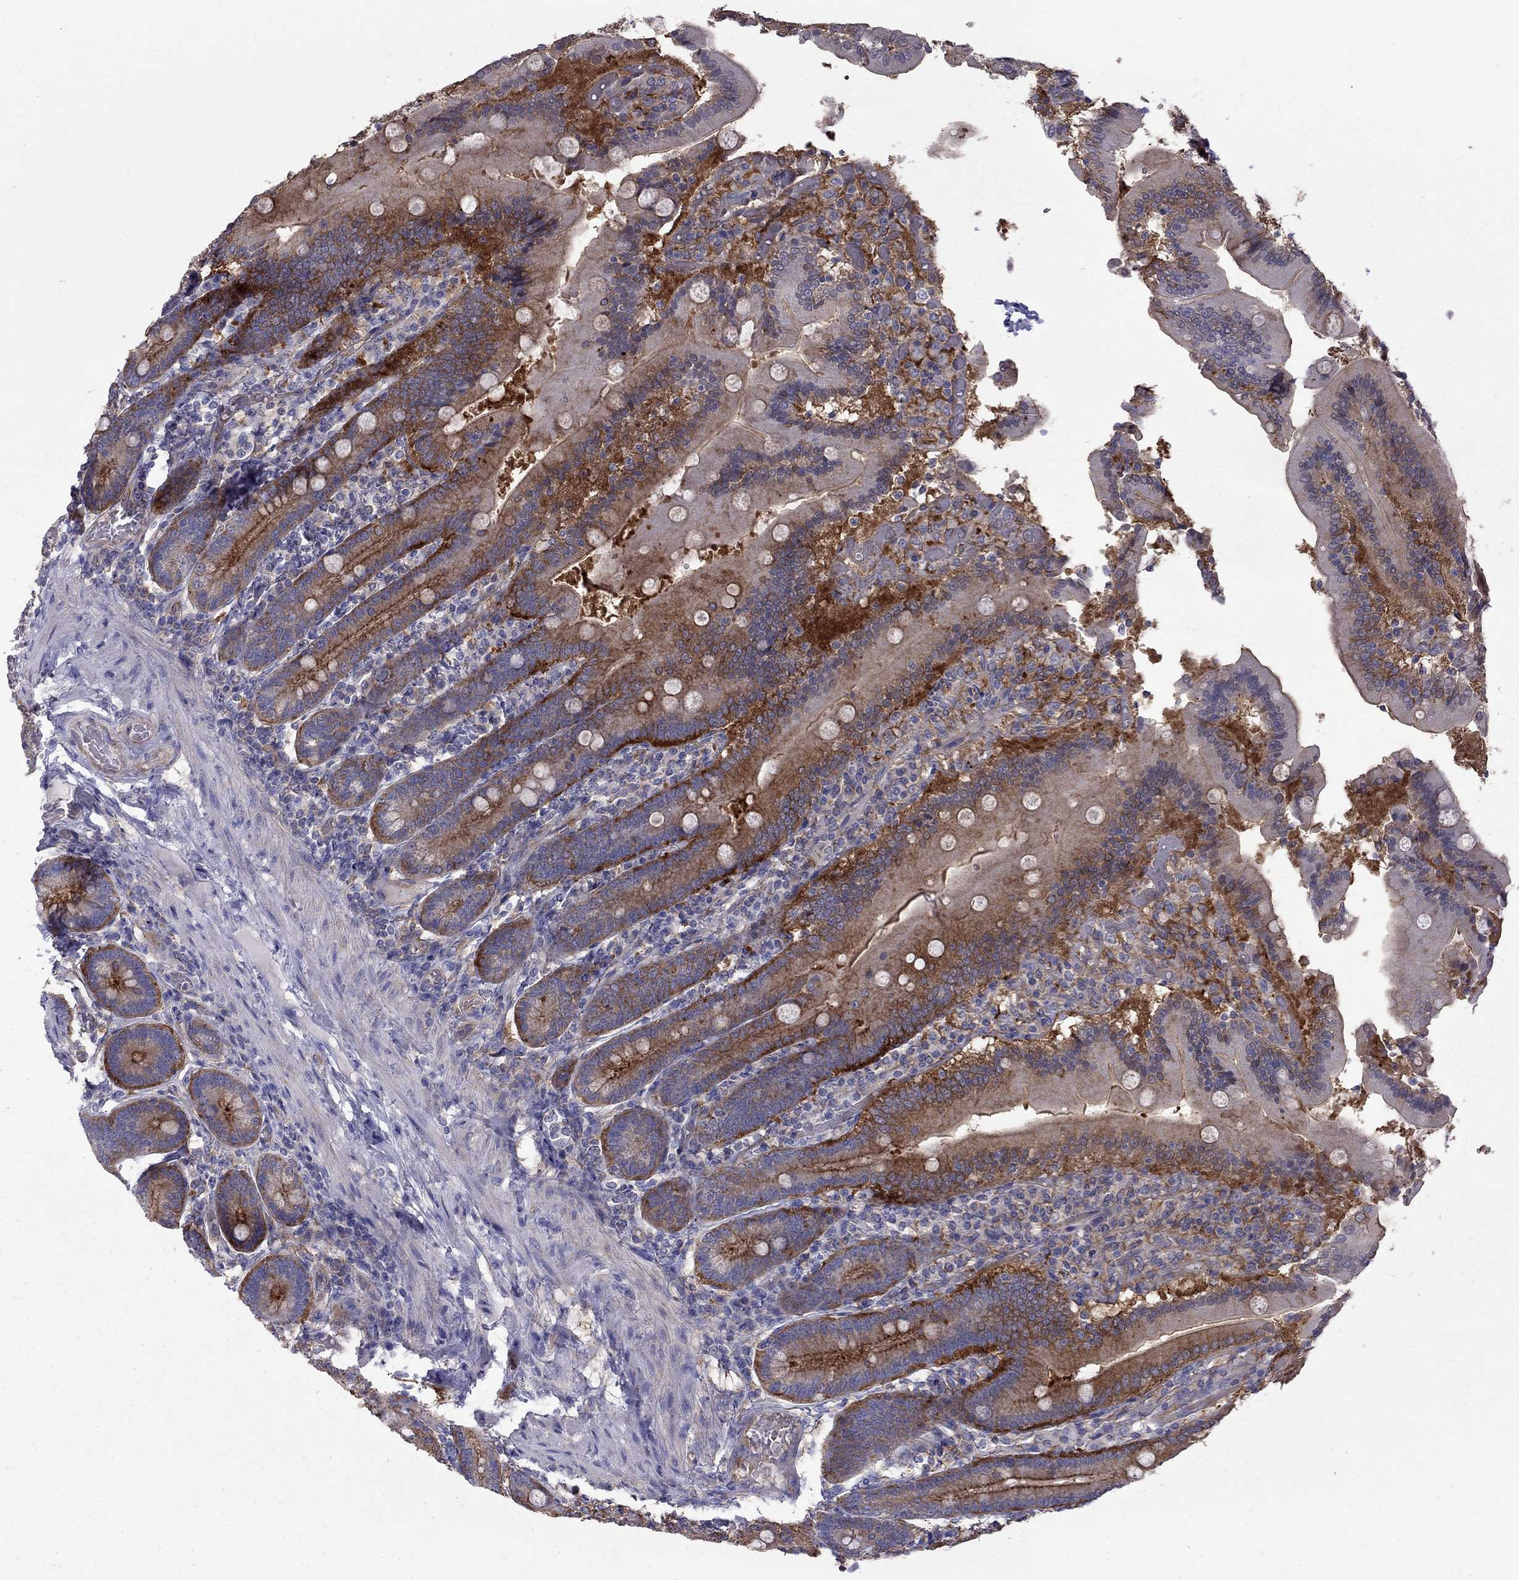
{"staining": {"intensity": "strong", "quantity": "25%-75%", "location": "cytoplasmic/membranous"}, "tissue": "duodenum", "cell_type": "Glandular cells", "image_type": "normal", "snomed": [{"axis": "morphology", "description": "Normal tissue, NOS"}, {"axis": "topography", "description": "Duodenum"}], "caption": "IHC staining of unremarkable duodenum, which displays high levels of strong cytoplasmic/membranous expression in about 25%-75% of glandular cells indicating strong cytoplasmic/membranous protein expression. The staining was performed using DAB (3,3'-diaminobenzidine) (brown) for protein detection and nuclei were counterstained in hematoxylin (blue).", "gene": "EIF4E3", "patient": {"sex": "female", "age": 62}}